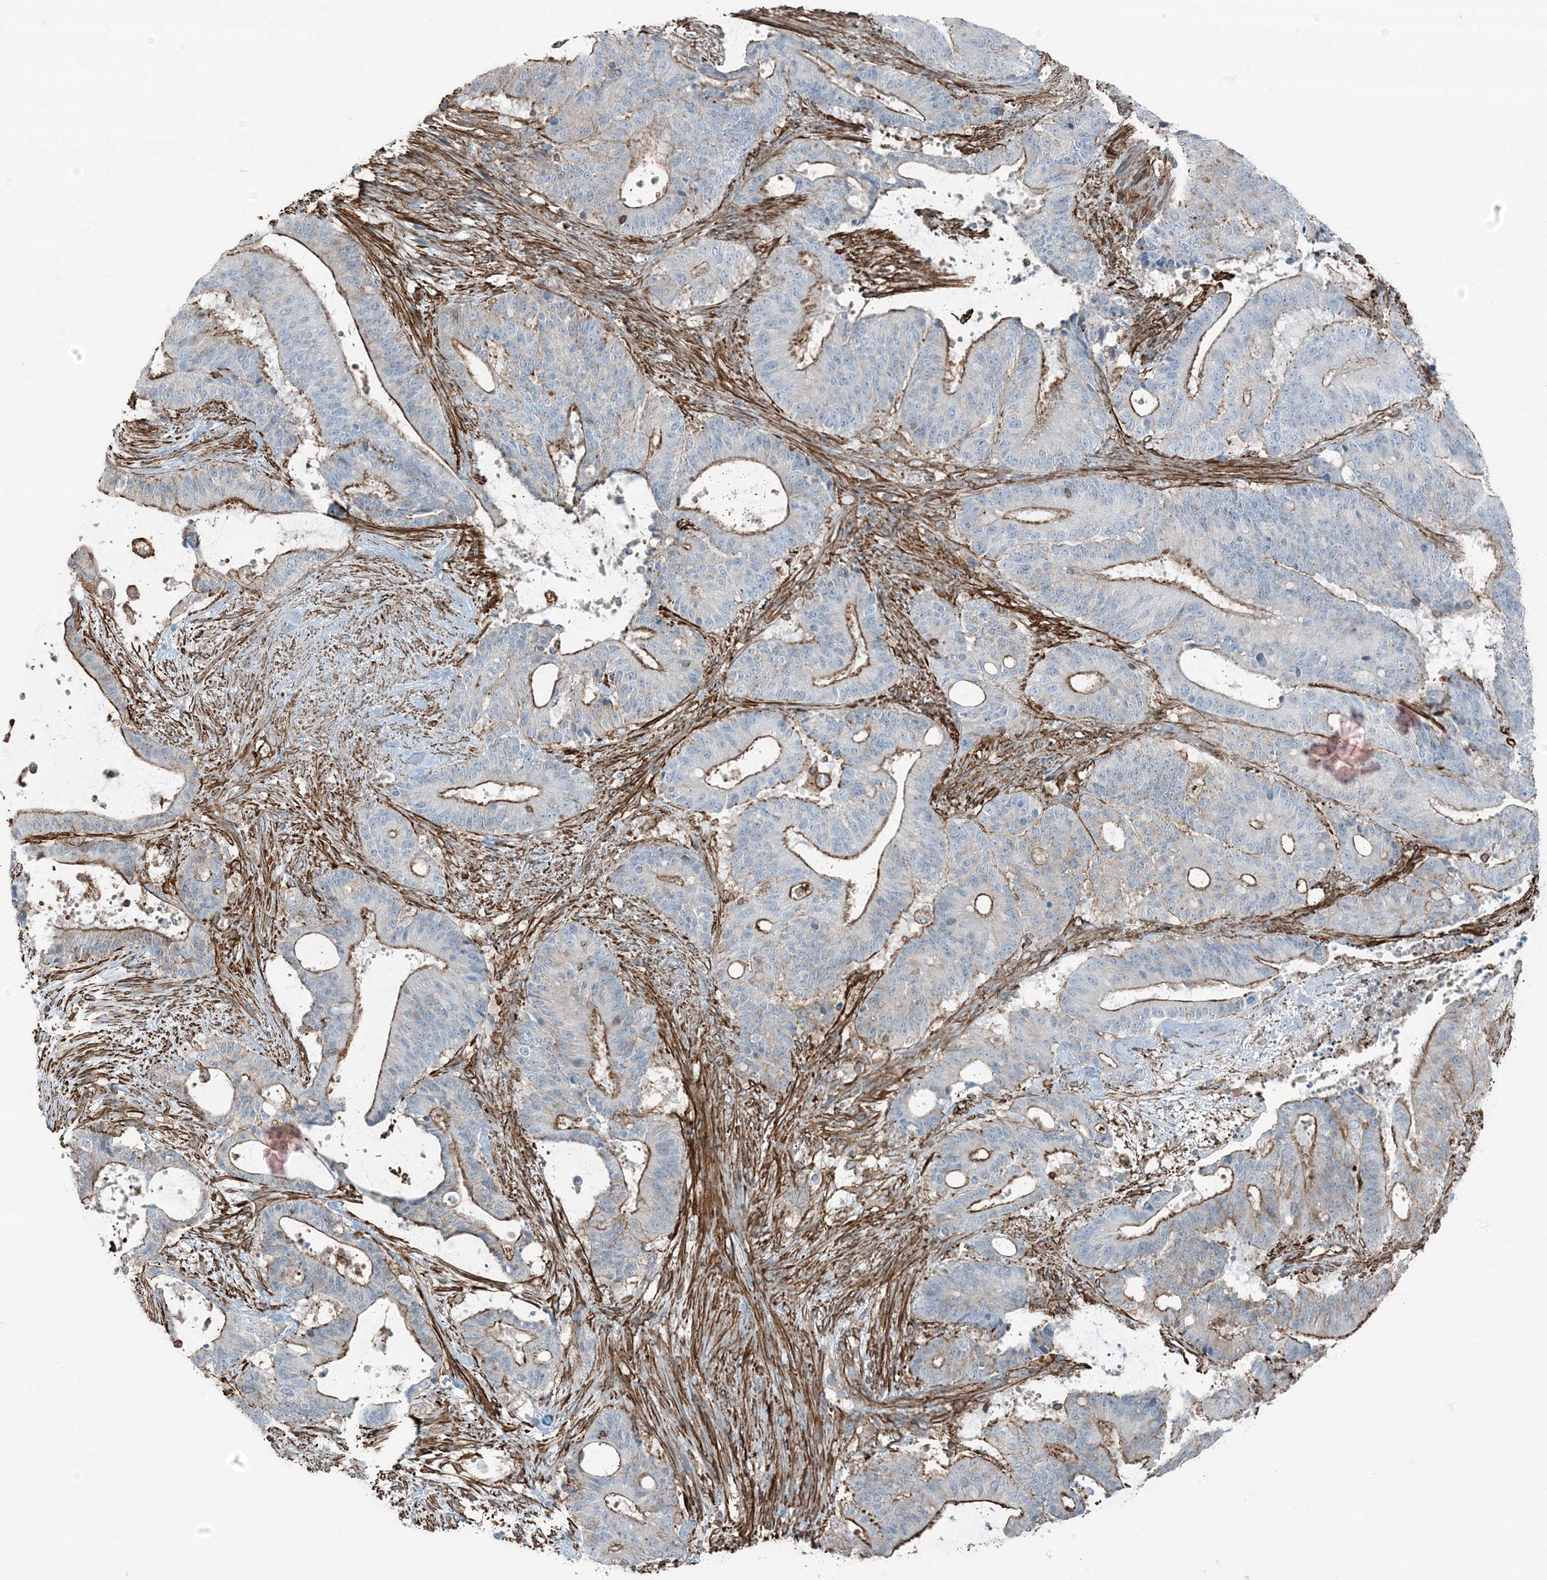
{"staining": {"intensity": "moderate", "quantity": "25%-75%", "location": "cytoplasmic/membranous"}, "tissue": "liver cancer", "cell_type": "Tumor cells", "image_type": "cancer", "snomed": [{"axis": "morphology", "description": "Normal tissue, NOS"}, {"axis": "morphology", "description": "Cholangiocarcinoma"}, {"axis": "topography", "description": "Liver"}, {"axis": "topography", "description": "Peripheral nerve tissue"}], "caption": "DAB immunohistochemical staining of liver cancer exhibits moderate cytoplasmic/membranous protein staining in about 25%-75% of tumor cells. (Stains: DAB (3,3'-diaminobenzidine) in brown, nuclei in blue, Microscopy: brightfield microscopy at high magnification).", "gene": "APOBEC3C", "patient": {"sex": "female", "age": 73}}